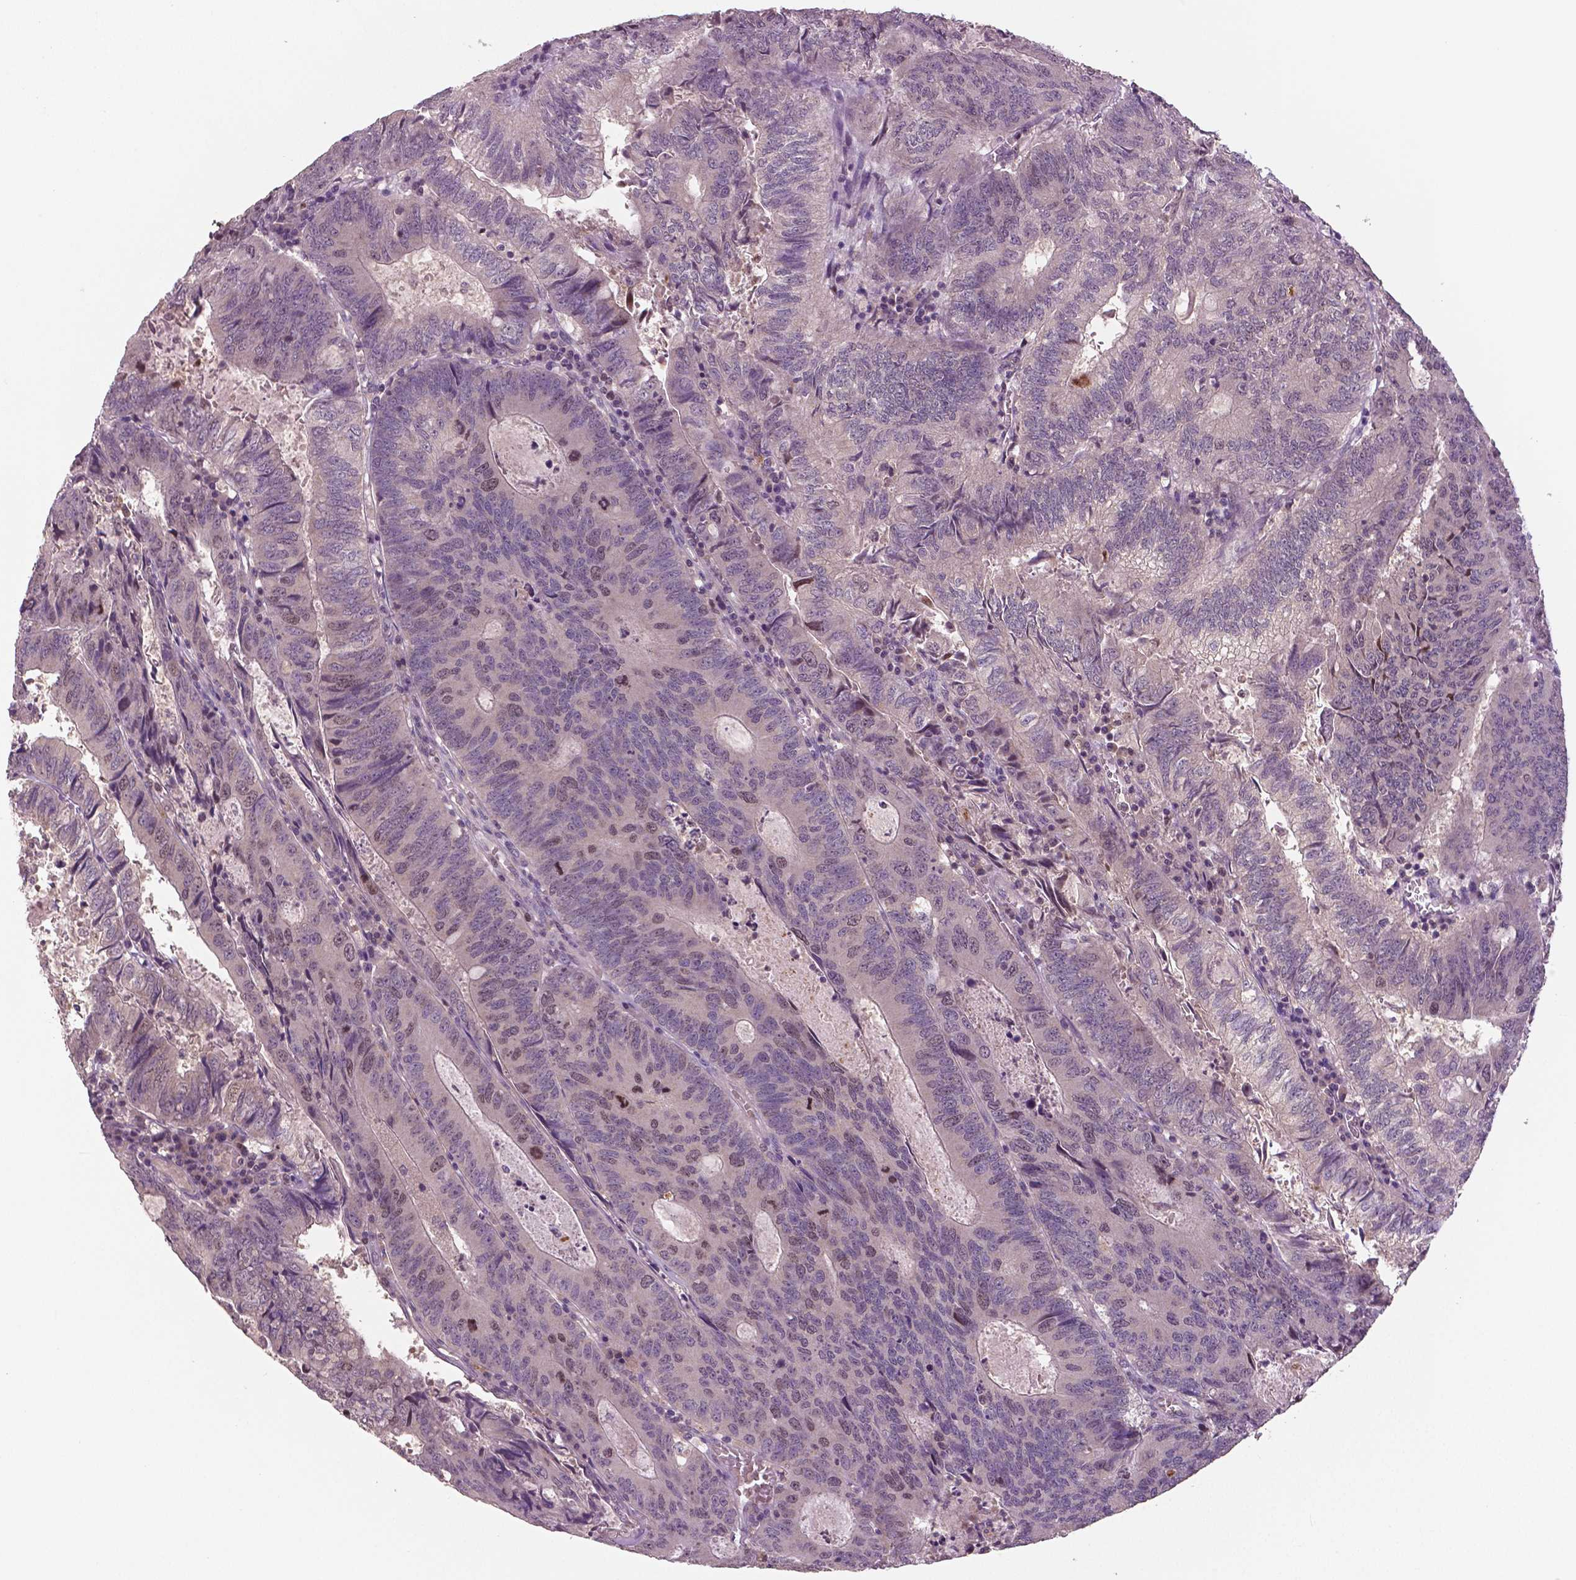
{"staining": {"intensity": "moderate", "quantity": "<25%", "location": "nuclear"}, "tissue": "colorectal cancer", "cell_type": "Tumor cells", "image_type": "cancer", "snomed": [{"axis": "morphology", "description": "Adenocarcinoma, NOS"}, {"axis": "topography", "description": "Colon"}], "caption": "Moderate nuclear staining is identified in about <25% of tumor cells in adenocarcinoma (colorectal).", "gene": "MKI67", "patient": {"sex": "male", "age": 67}}